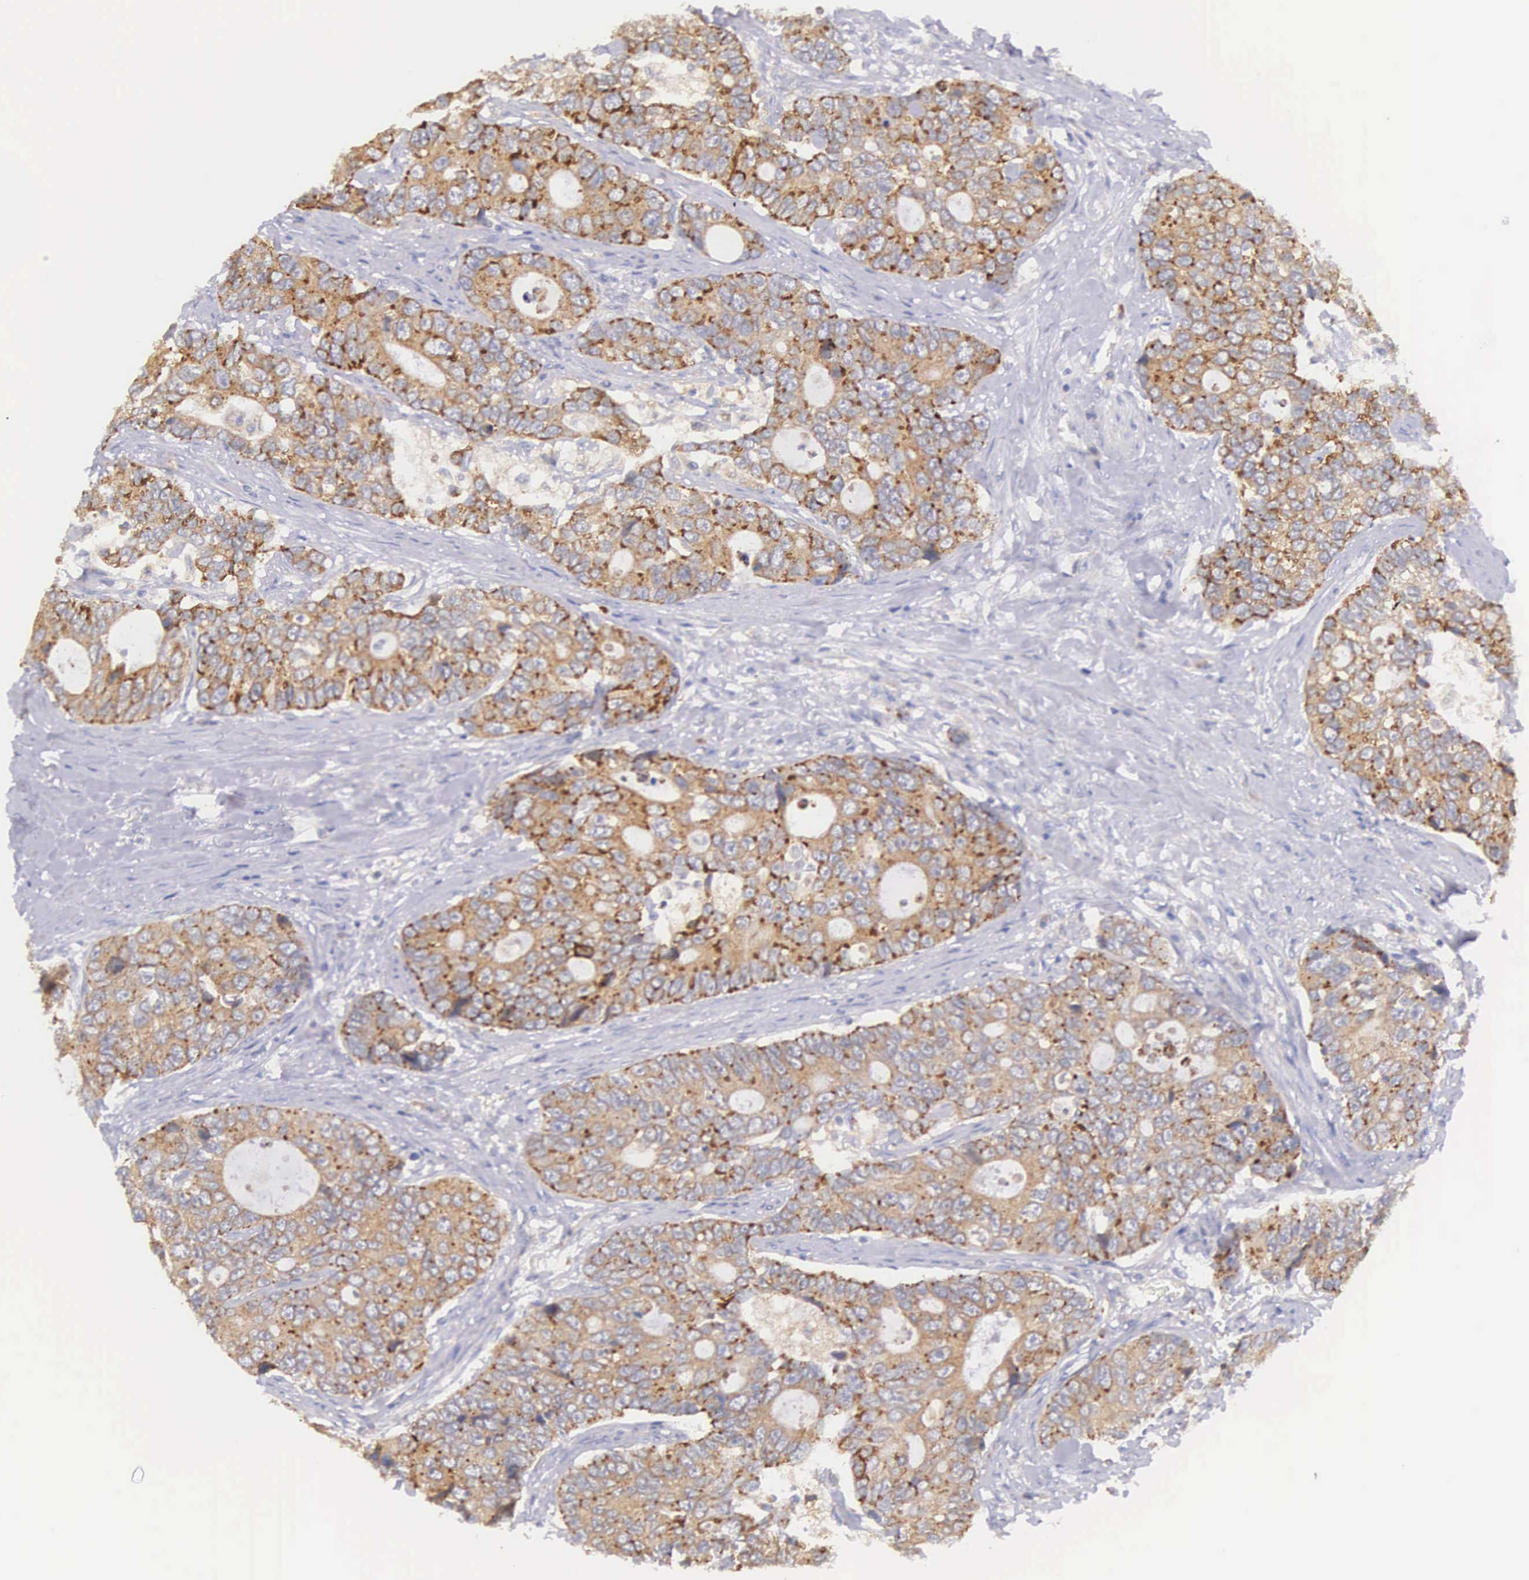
{"staining": {"intensity": "moderate", "quantity": ">75%", "location": "cytoplasmic/membranous"}, "tissue": "colorectal cancer", "cell_type": "Tumor cells", "image_type": "cancer", "snomed": [{"axis": "morphology", "description": "Adenocarcinoma, NOS"}, {"axis": "topography", "description": "Rectum"}], "caption": "Moderate cytoplasmic/membranous staining for a protein is appreciated in approximately >75% of tumor cells of colorectal cancer using immunohistochemistry (IHC).", "gene": "NSDHL", "patient": {"sex": "female", "age": 67}}